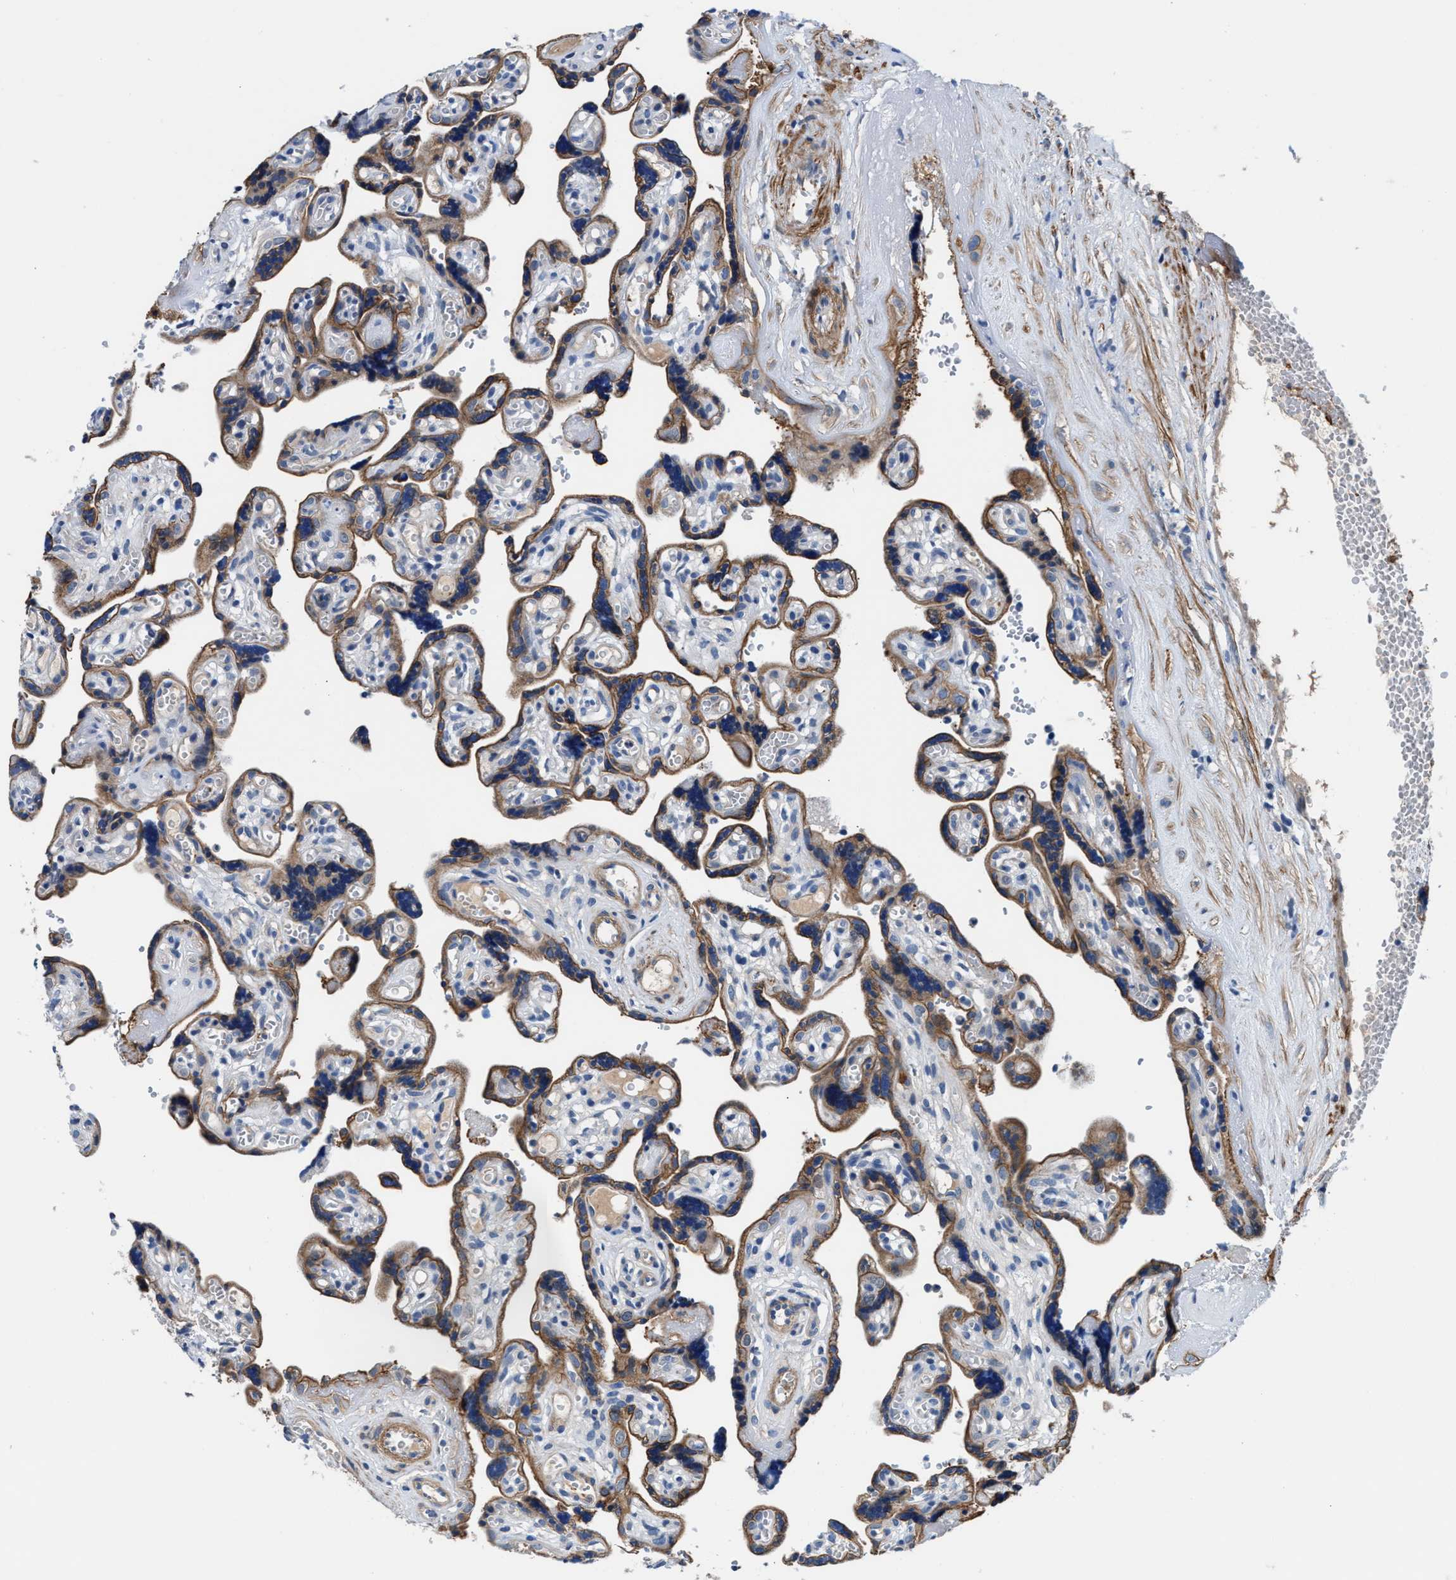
{"staining": {"intensity": "strong", "quantity": ">75%", "location": "cytoplasmic/membranous"}, "tissue": "placenta", "cell_type": "Decidual cells", "image_type": "normal", "snomed": [{"axis": "morphology", "description": "Normal tissue, NOS"}, {"axis": "topography", "description": "Placenta"}], "caption": "Brown immunohistochemical staining in unremarkable human placenta exhibits strong cytoplasmic/membranous staining in about >75% of decidual cells. Nuclei are stained in blue.", "gene": "PARG", "patient": {"sex": "female", "age": 30}}